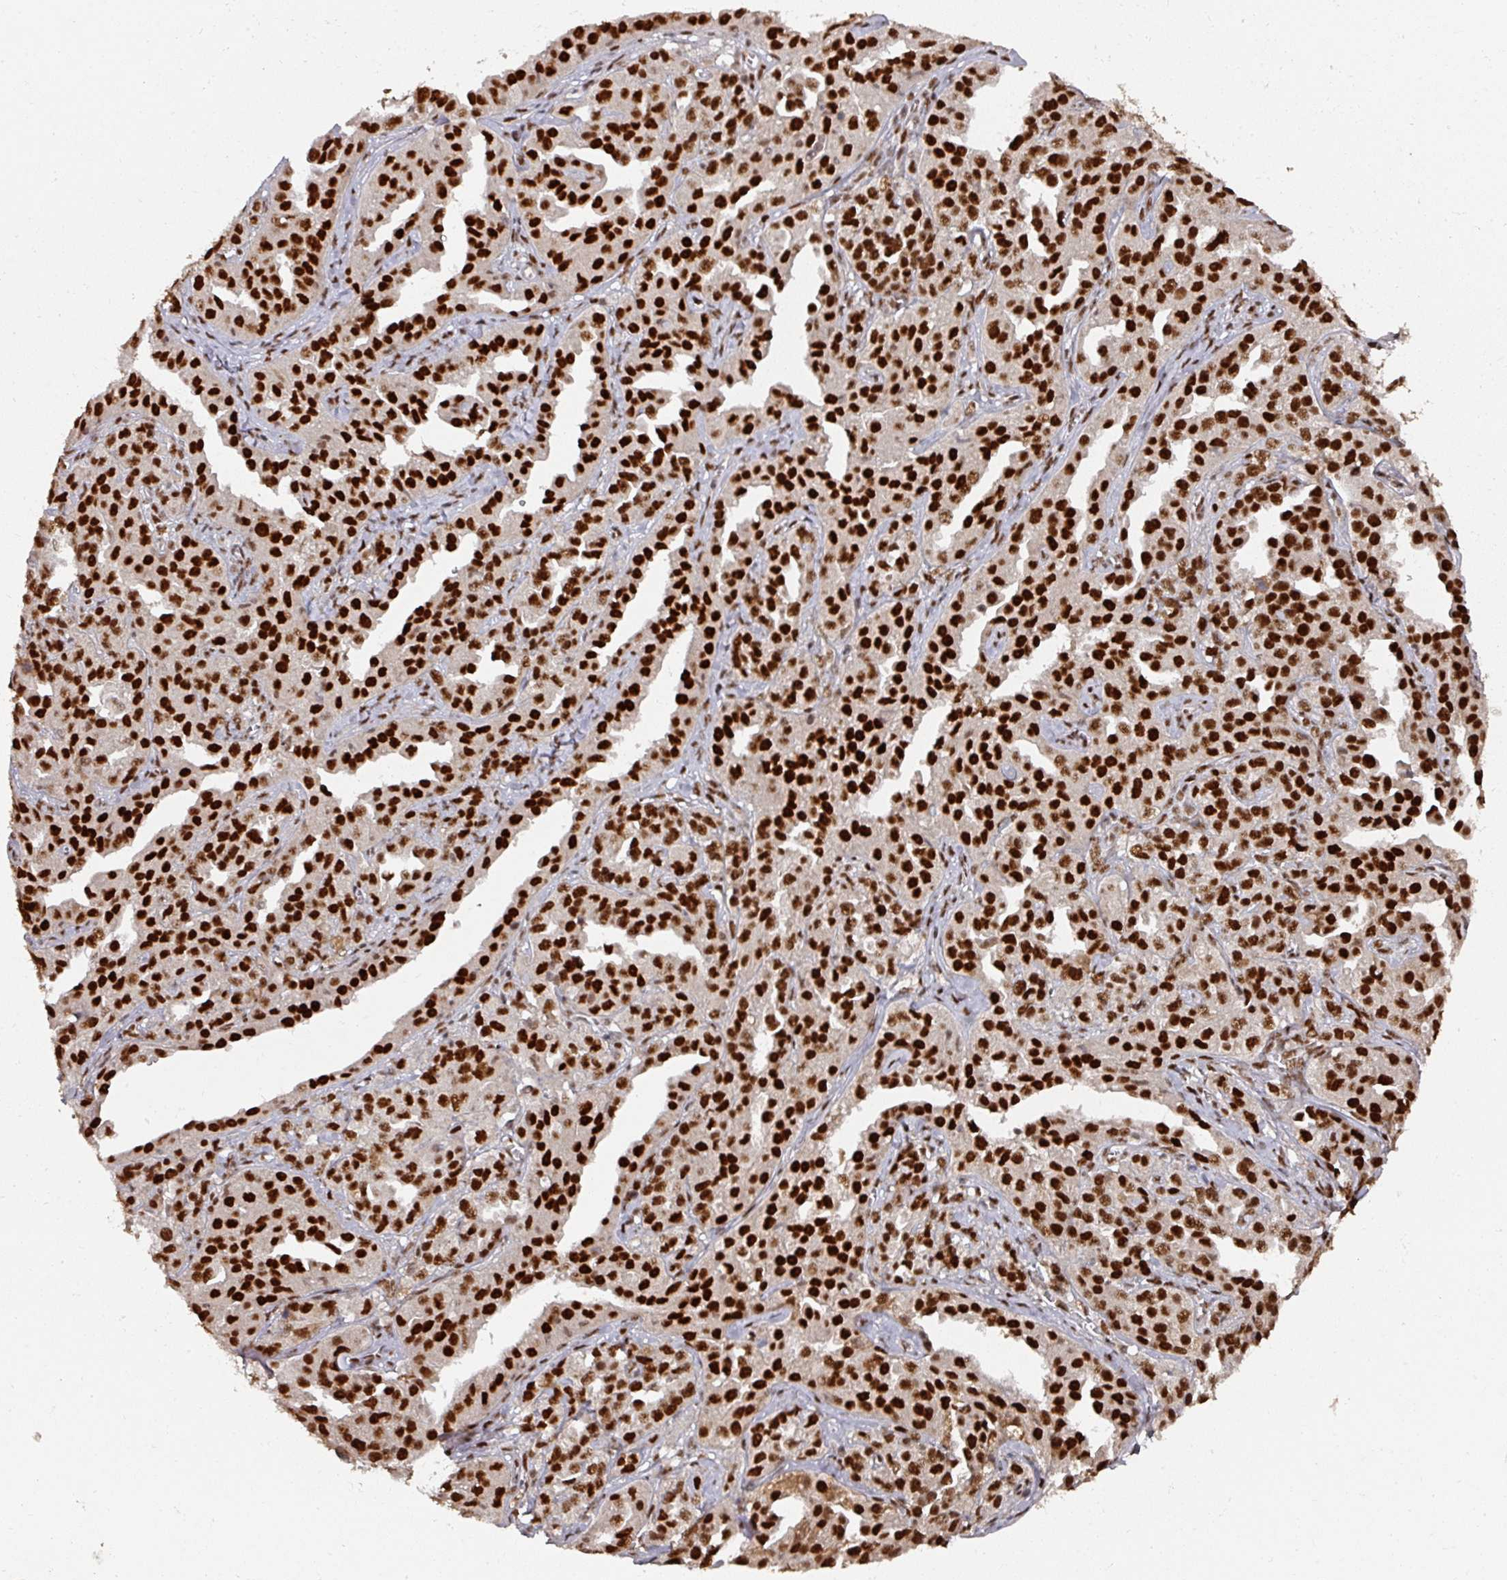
{"staining": {"intensity": "strong", "quantity": ">75%", "location": "nuclear"}, "tissue": "ovarian cancer", "cell_type": "Tumor cells", "image_type": "cancer", "snomed": [{"axis": "morphology", "description": "Cystadenocarcinoma, serous, NOS"}, {"axis": "topography", "description": "Ovary"}], "caption": "Immunohistochemical staining of human ovarian serous cystadenocarcinoma displays strong nuclear protein staining in approximately >75% of tumor cells.", "gene": "MEPCE", "patient": {"sex": "female", "age": 75}}